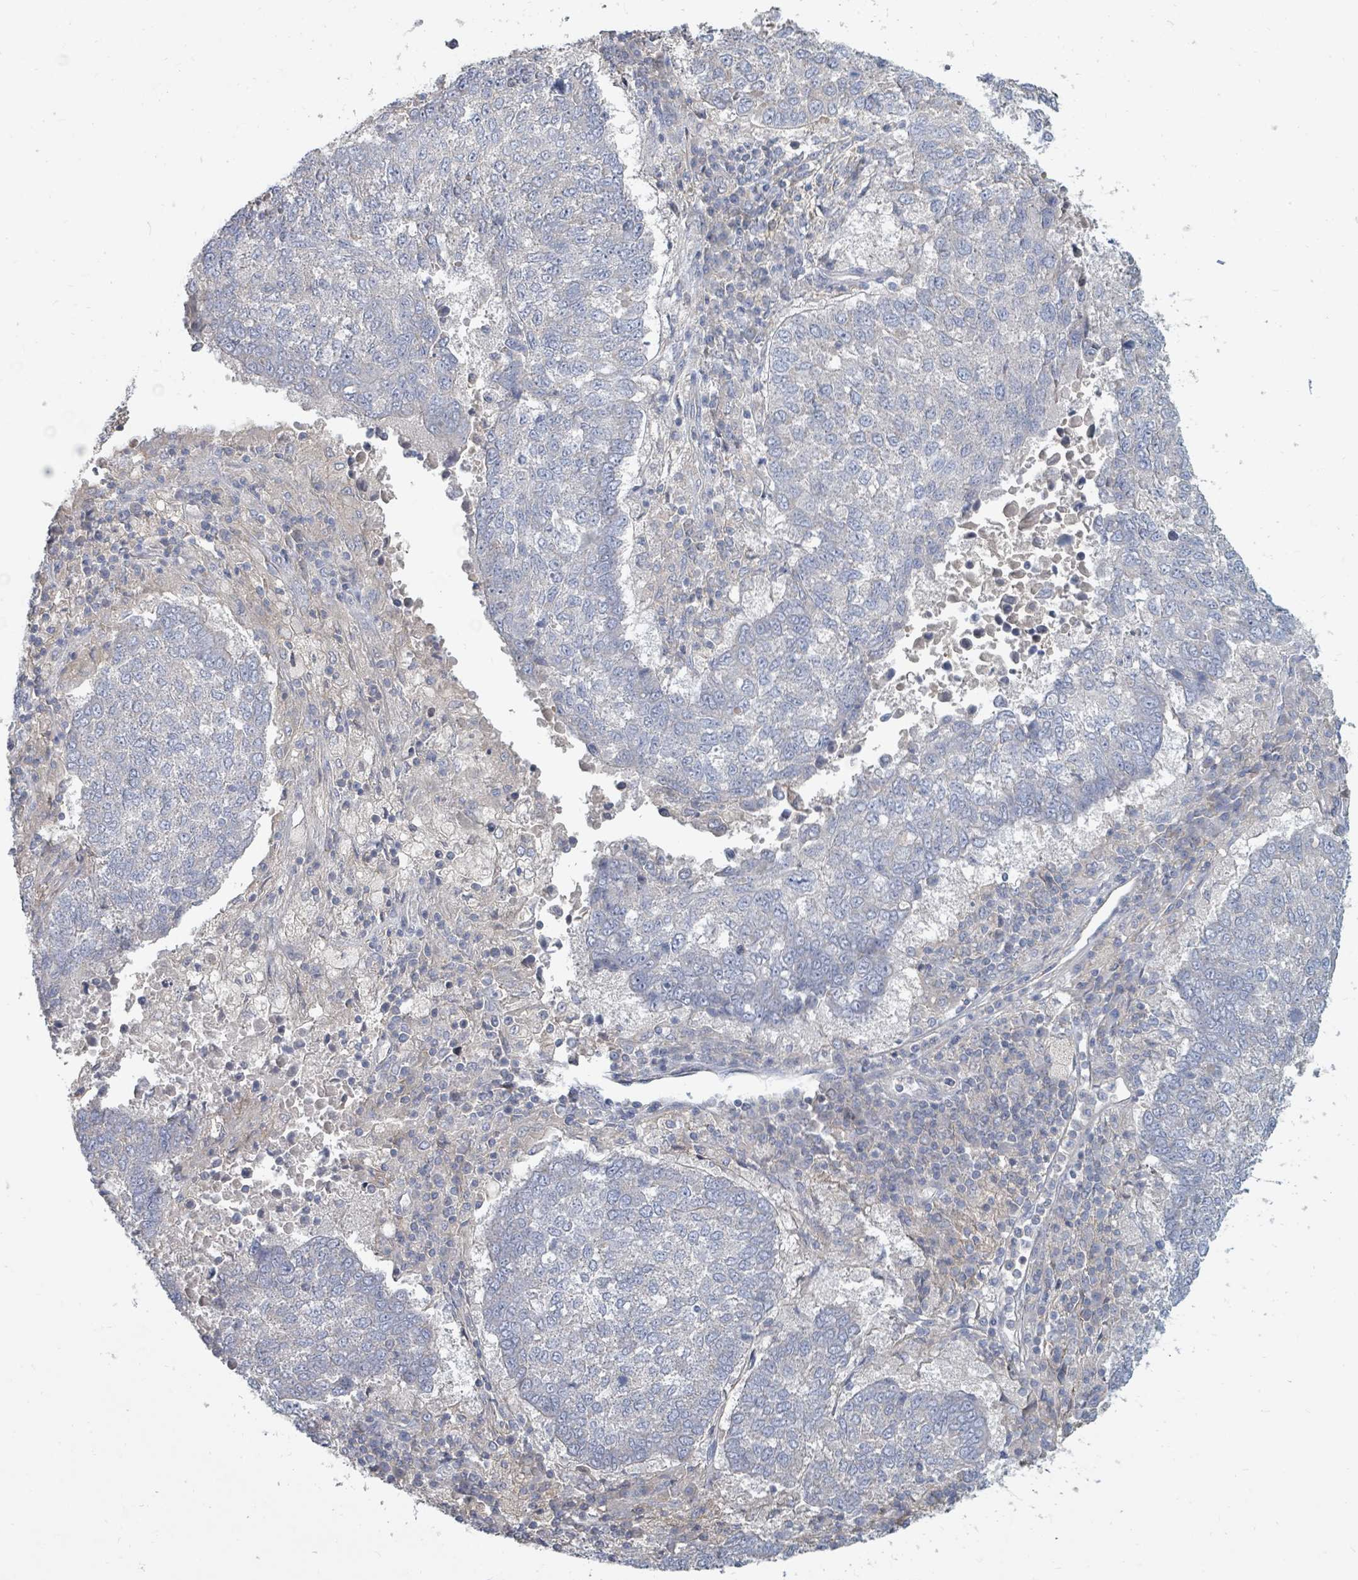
{"staining": {"intensity": "negative", "quantity": "none", "location": "none"}, "tissue": "lung cancer", "cell_type": "Tumor cells", "image_type": "cancer", "snomed": [{"axis": "morphology", "description": "Squamous cell carcinoma, NOS"}, {"axis": "topography", "description": "Lung"}], "caption": "A photomicrograph of lung cancer stained for a protein shows no brown staining in tumor cells.", "gene": "ARGFX", "patient": {"sex": "male", "age": 73}}